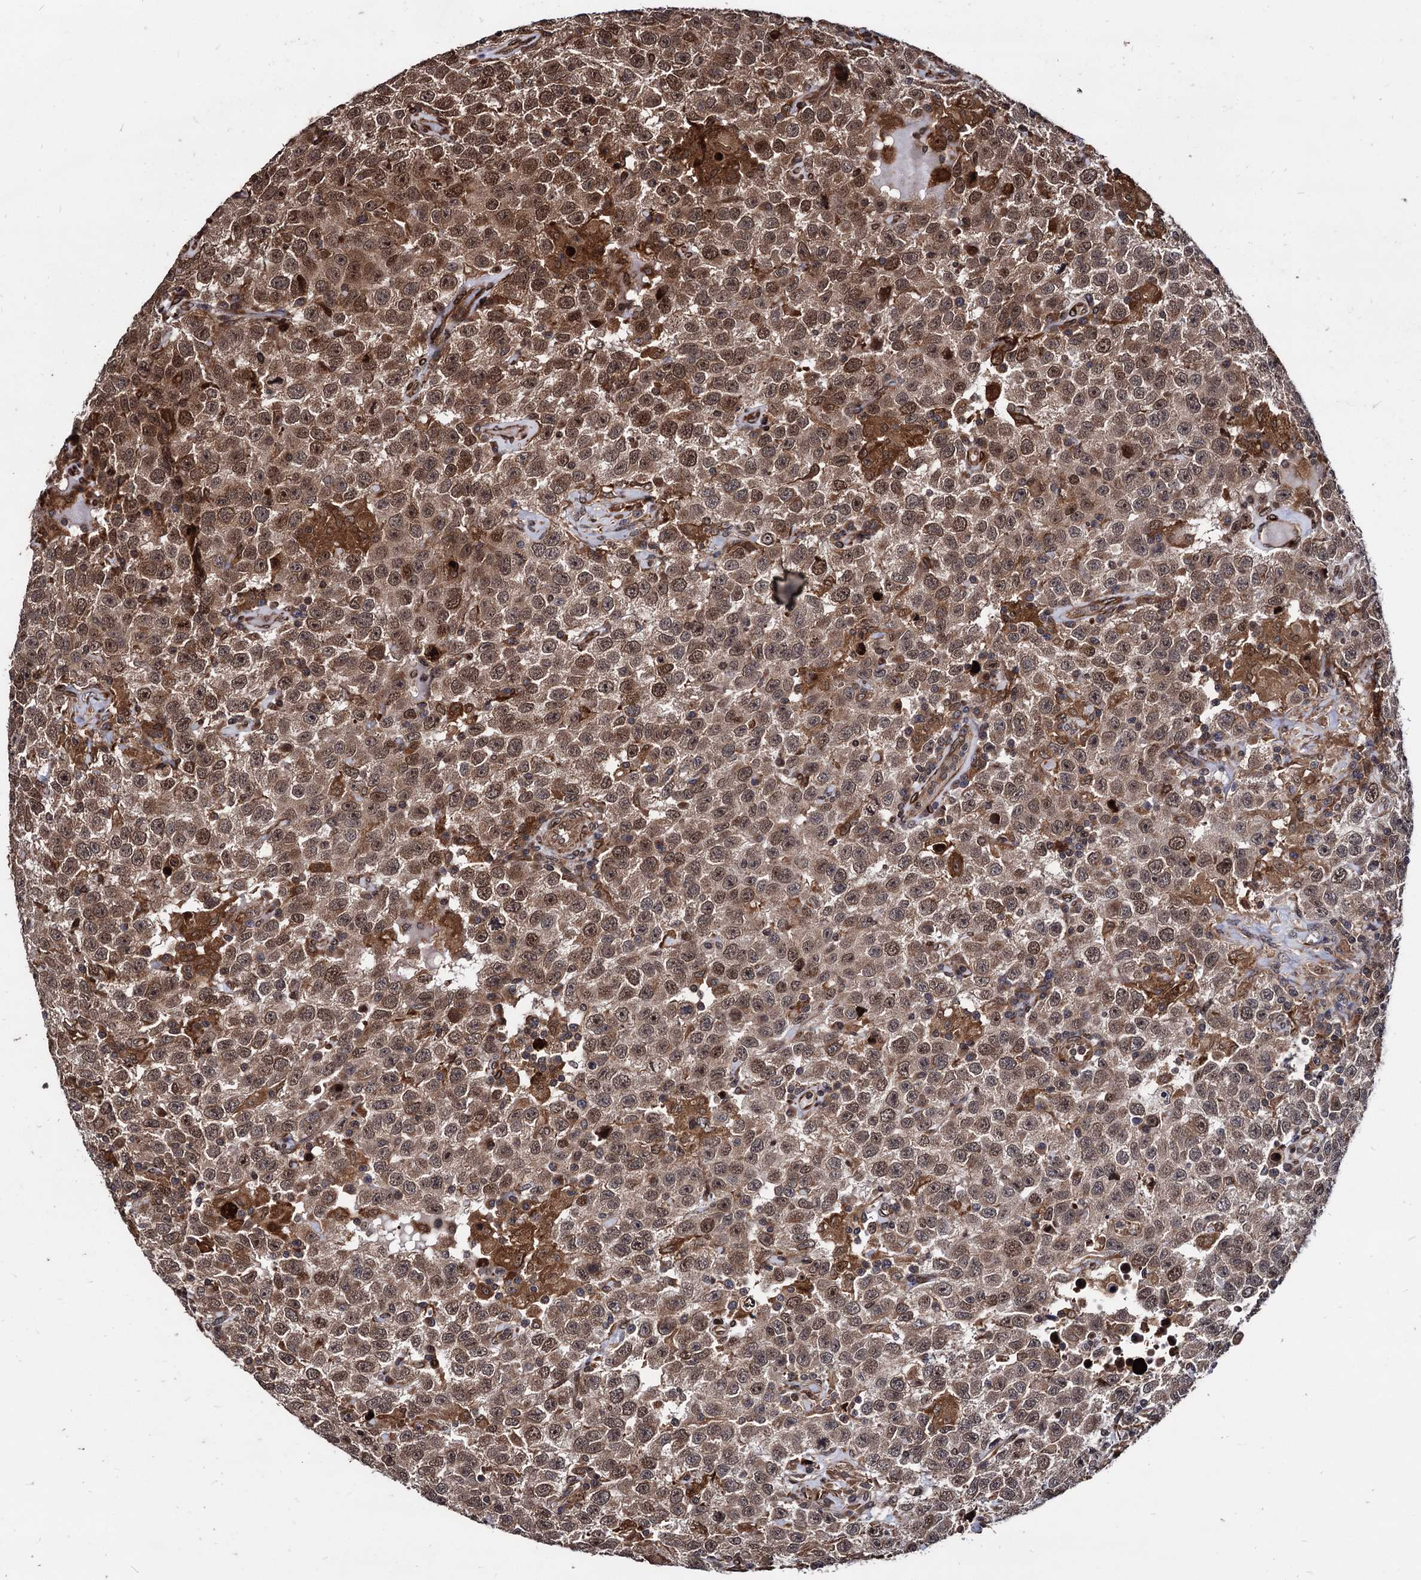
{"staining": {"intensity": "moderate", "quantity": ">75%", "location": "cytoplasmic/membranous,nuclear"}, "tissue": "testis cancer", "cell_type": "Tumor cells", "image_type": "cancer", "snomed": [{"axis": "morphology", "description": "Seminoma, NOS"}, {"axis": "topography", "description": "Testis"}], "caption": "Seminoma (testis) was stained to show a protein in brown. There is medium levels of moderate cytoplasmic/membranous and nuclear expression in approximately >75% of tumor cells.", "gene": "ANKRD12", "patient": {"sex": "male", "age": 41}}